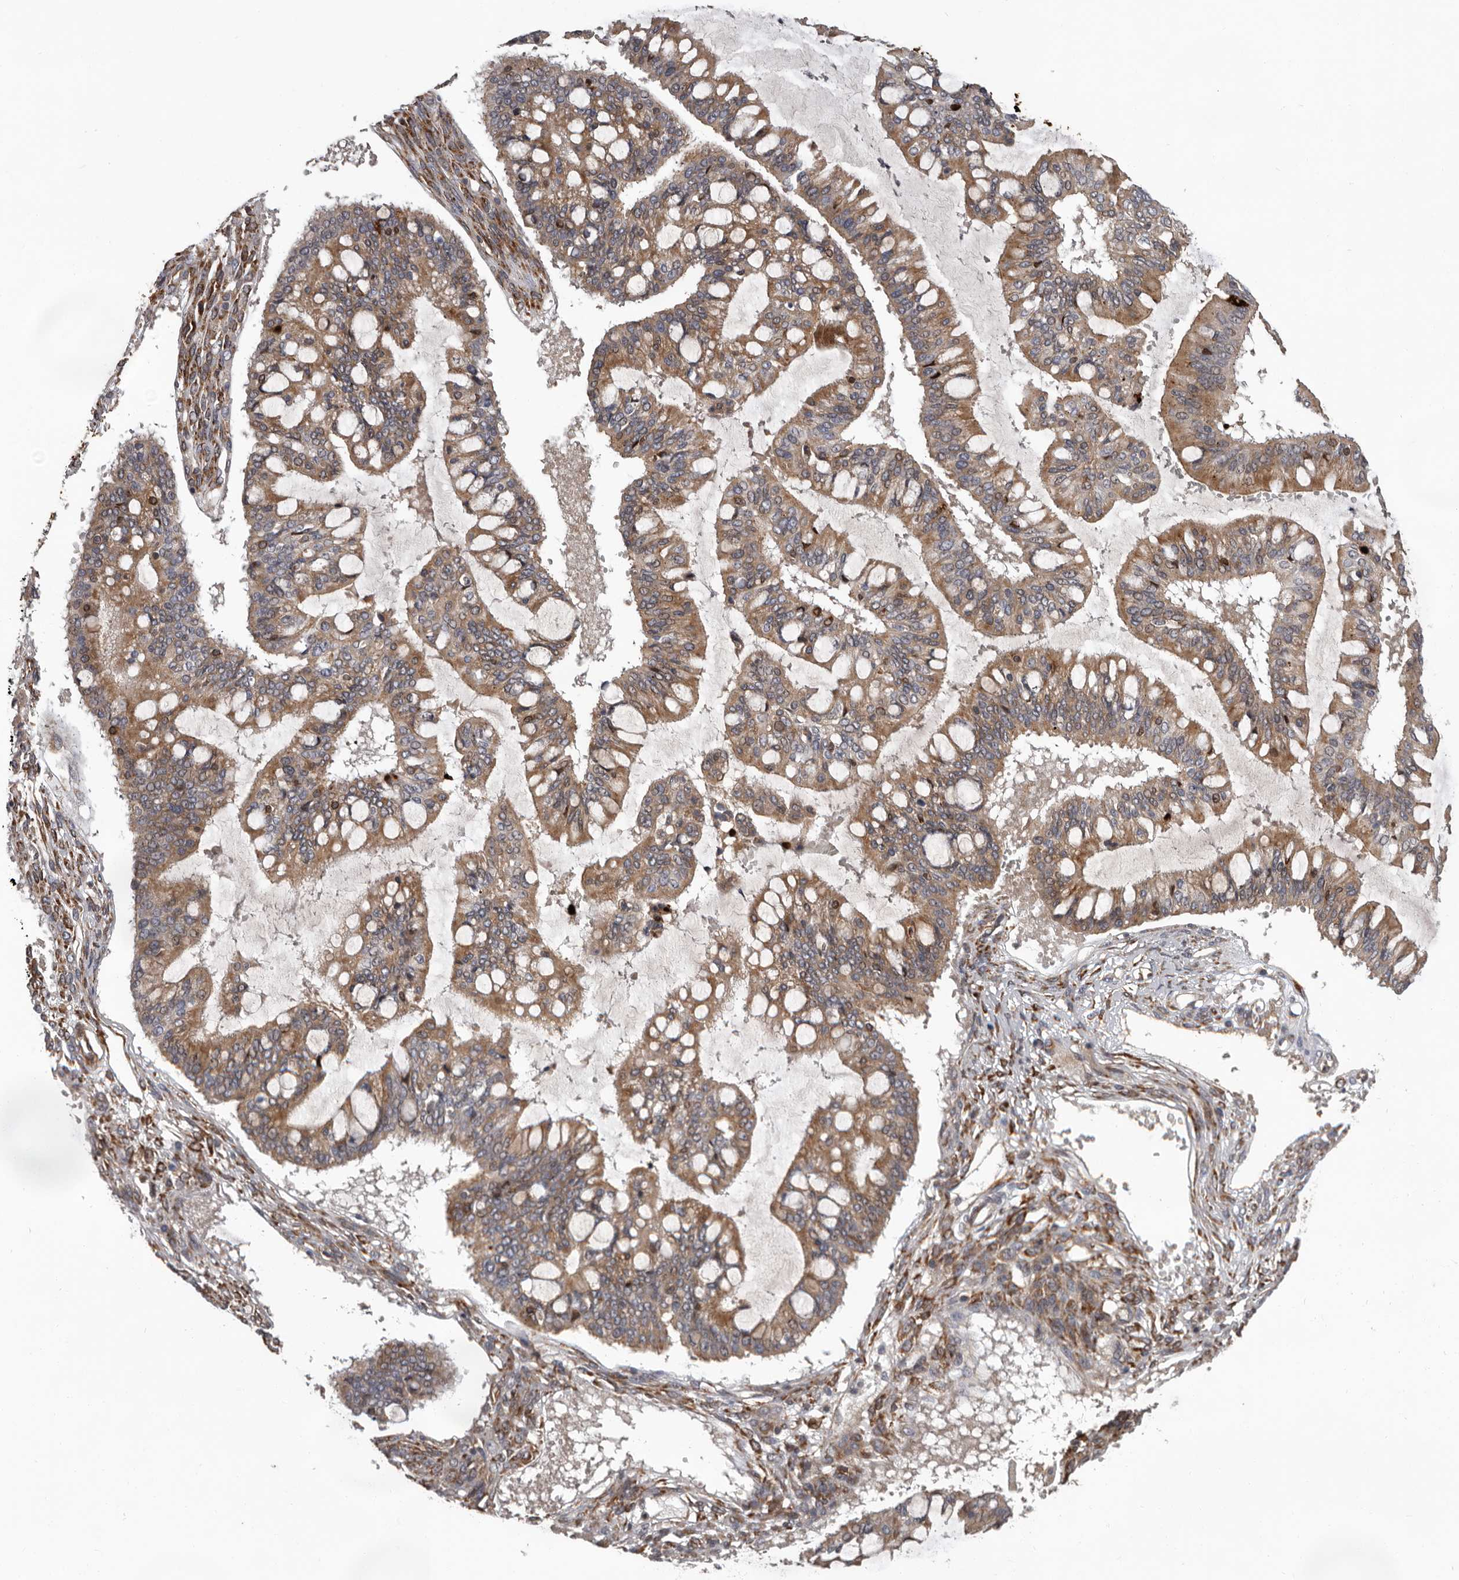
{"staining": {"intensity": "moderate", "quantity": ">75%", "location": "cytoplasmic/membranous"}, "tissue": "ovarian cancer", "cell_type": "Tumor cells", "image_type": "cancer", "snomed": [{"axis": "morphology", "description": "Cystadenocarcinoma, mucinous, NOS"}, {"axis": "topography", "description": "Ovary"}], "caption": "Tumor cells demonstrate moderate cytoplasmic/membranous positivity in about >75% of cells in mucinous cystadenocarcinoma (ovarian). The staining was performed using DAB to visualize the protein expression in brown, while the nuclei were stained in blue with hematoxylin (Magnification: 20x).", "gene": "MTF1", "patient": {"sex": "female", "age": 73}}